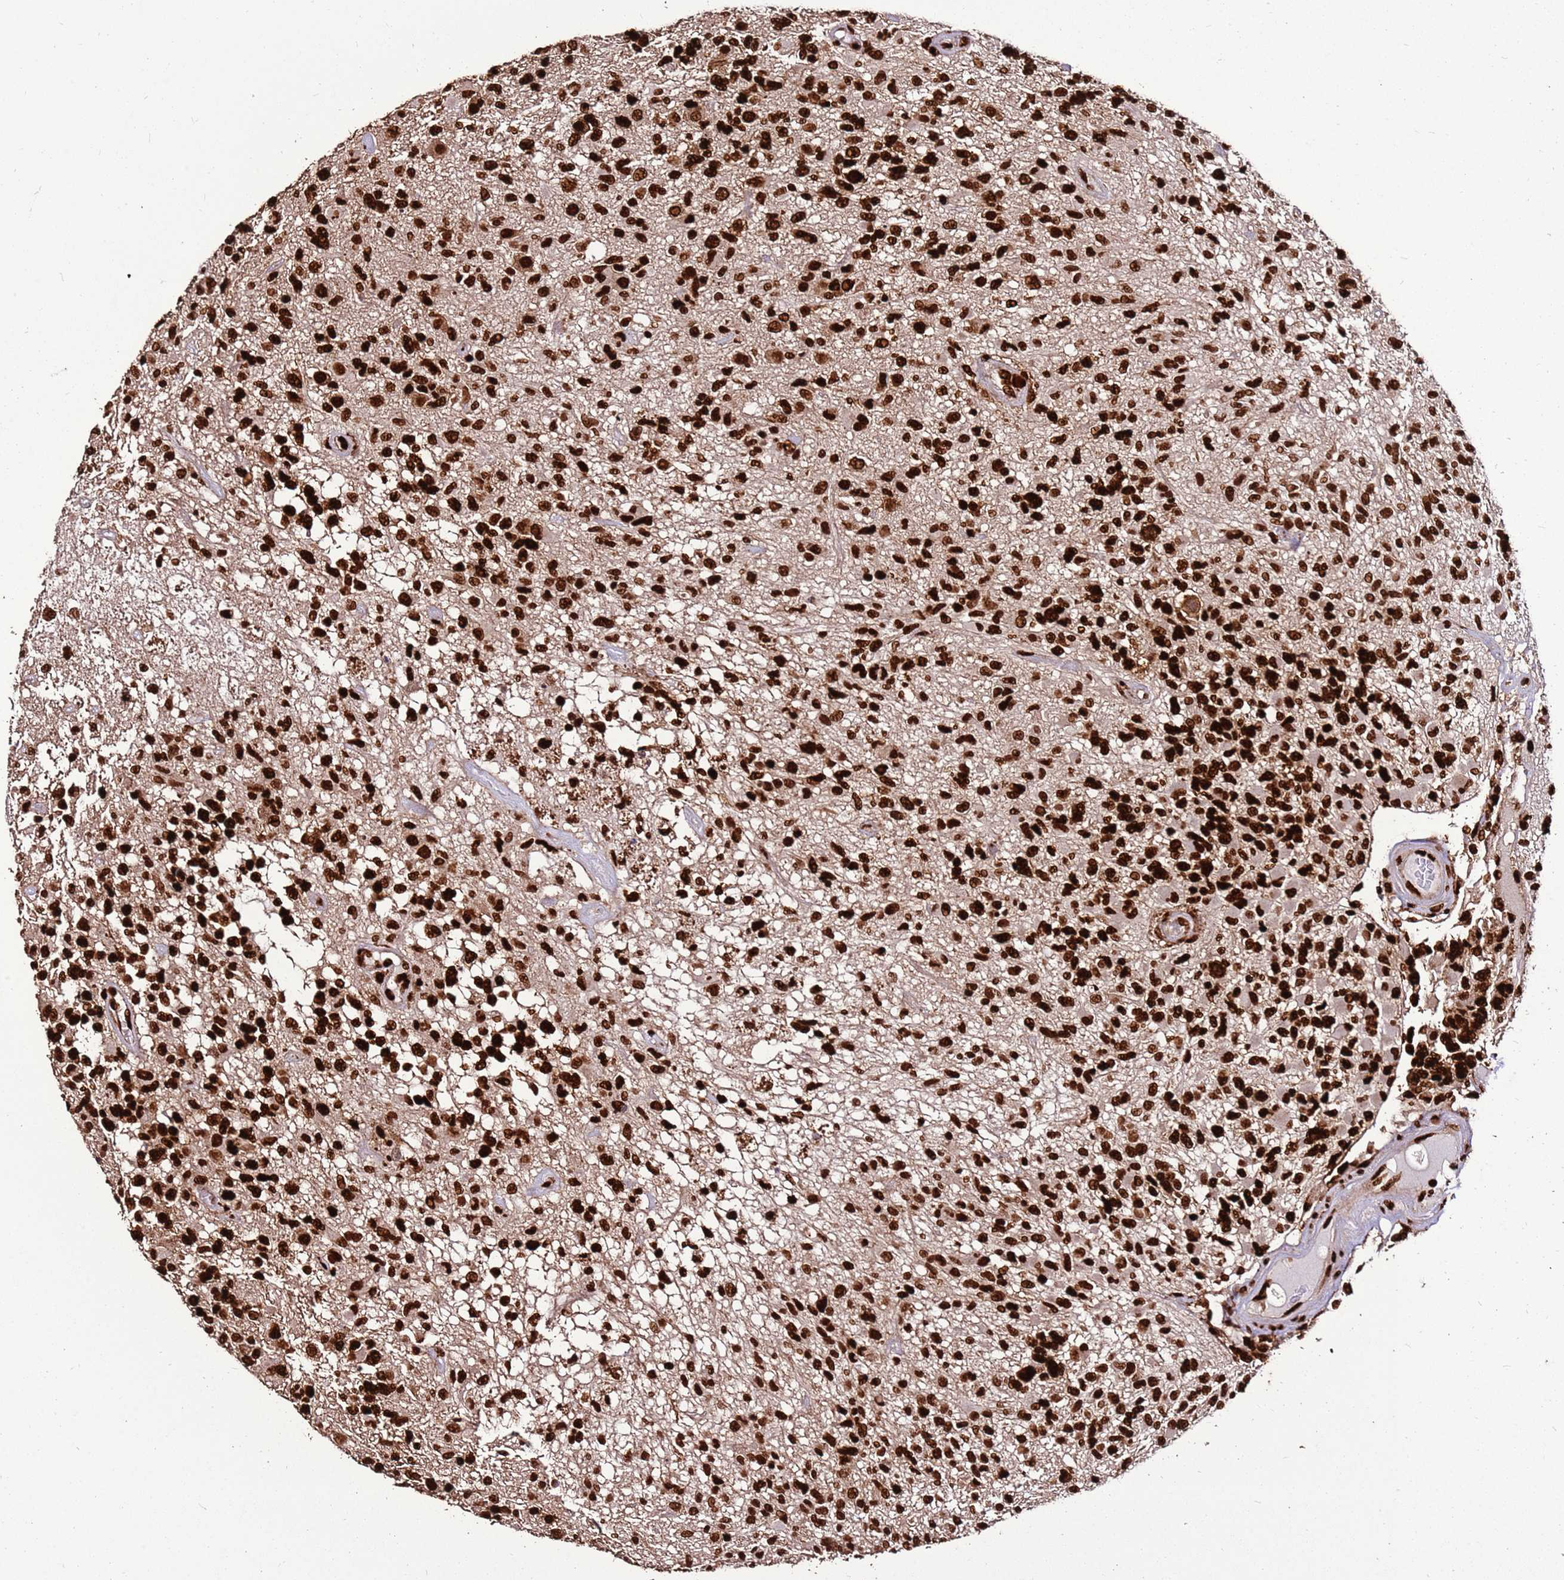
{"staining": {"intensity": "strong", "quantity": ">75%", "location": "nuclear"}, "tissue": "glioma", "cell_type": "Tumor cells", "image_type": "cancer", "snomed": [{"axis": "morphology", "description": "Glioma, malignant, High grade"}, {"axis": "morphology", "description": "Glioblastoma, NOS"}, {"axis": "topography", "description": "Brain"}], "caption": "IHC photomicrograph of neoplastic tissue: human glioma stained using IHC reveals high levels of strong protein expression localized specifically in the nuclear of tumor cells, appearing as a nuclear brown color.", "gene": "HNRNPAB", "patient": {"sex": "male", "age": 60}}